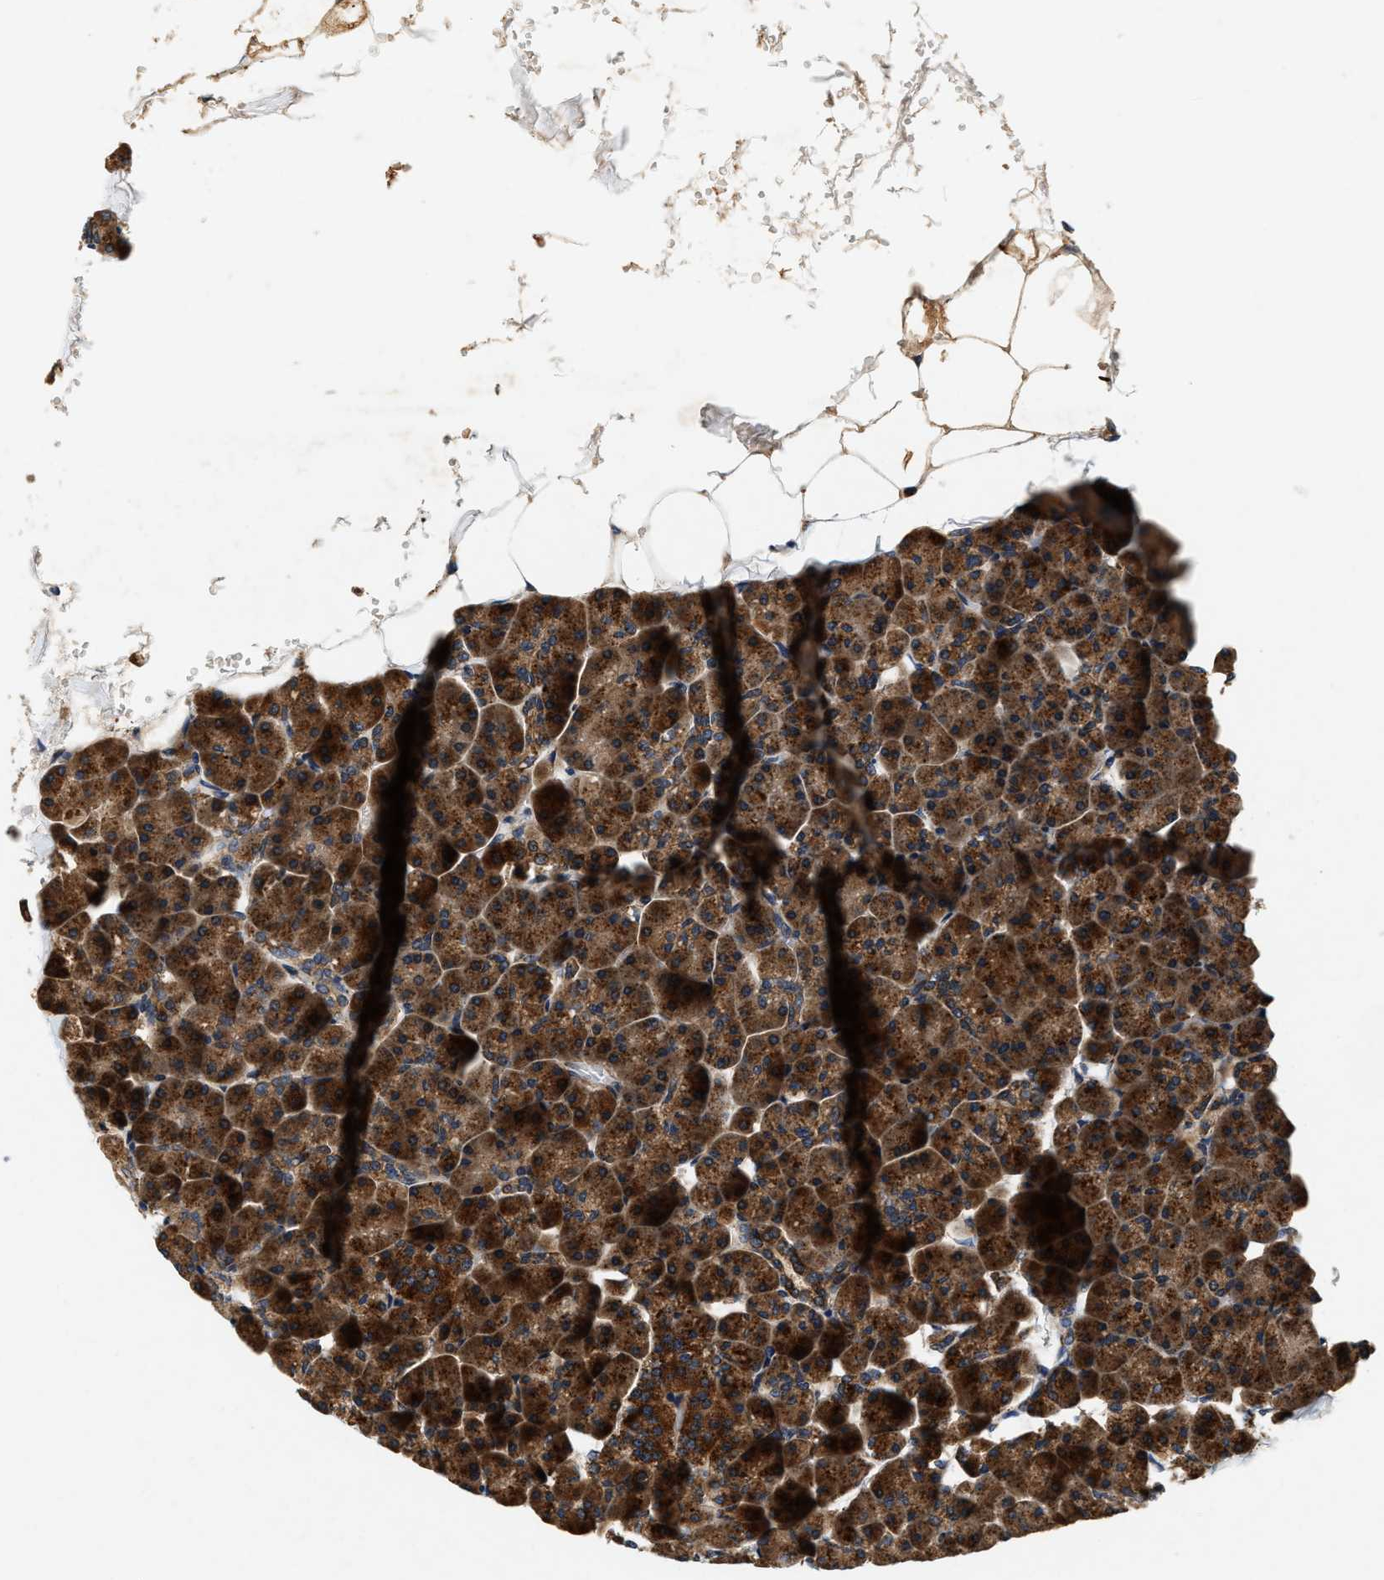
{"staining": {"intensity": "strong", "quantity": ">75%", "location": "cytoplasmic/membranous"}, "tissue": "pancreas", "cell_type": "Exocrine glandular cells", "image_type": "normal", "snomed": [{"axis": "morphology", "description": "Normal tissue, NOS"}, {"axis": "topography", "description": "Pancreas"}], "caption": "Normal pancreas exhibits strong cytoplasmic/membranous staining in about >75% of exocrine glandular cells (Stains: DAB in brown, nuclei in blue, Microscopy: brightfield microscopy at high magnification)..", "gene": "DUSP10", "patient": {"sex": "male", "age": 35}}